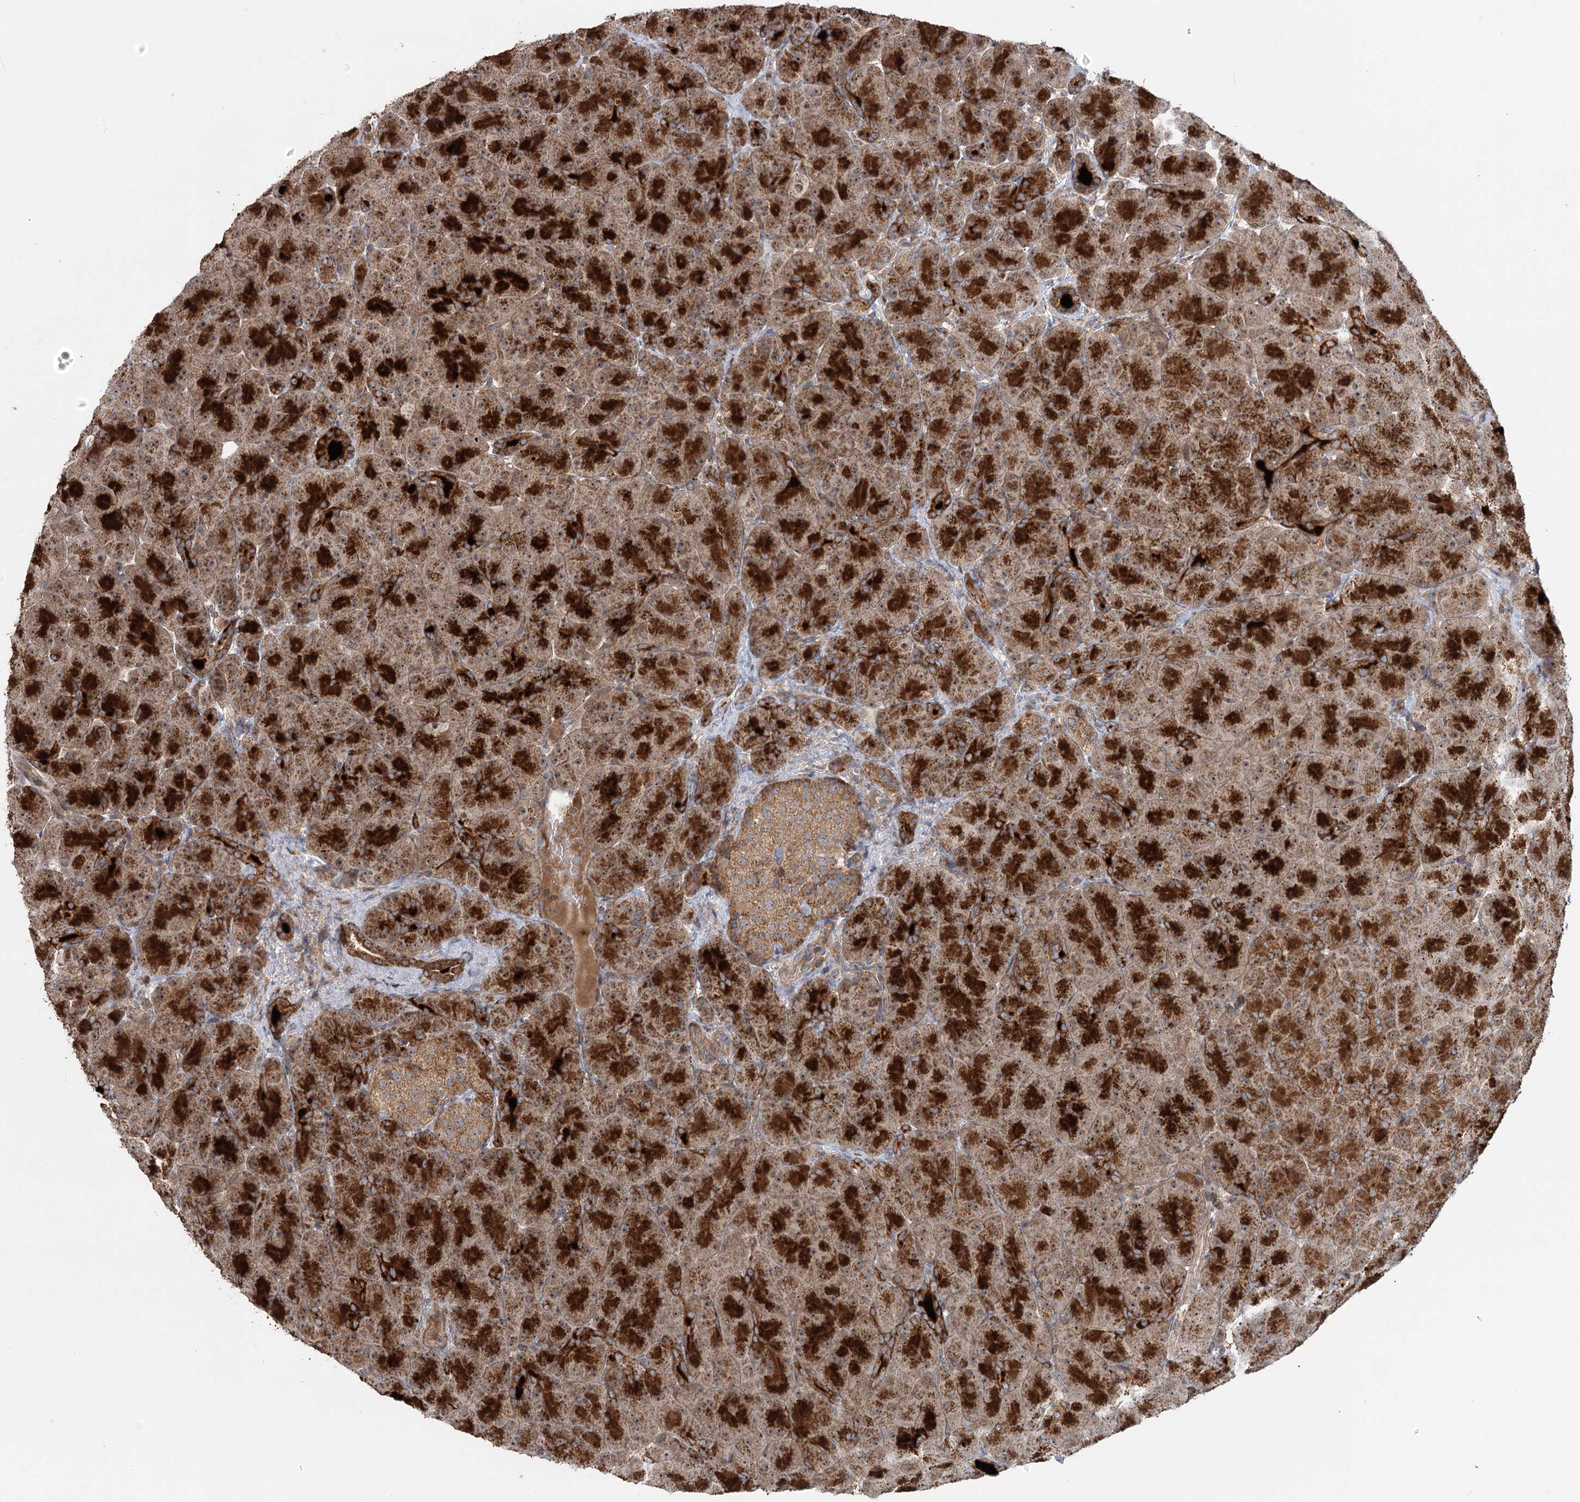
{"staining": {"intensity": "strong", "quantity": ">75%", "location": "cytoplasmic/membranous"}, "tissue": "pancreas", "cell_type": "Exocrine glandular cells", "image_type": "normal", "snomed": [{"axis": "morphology", "description": "Normal tissue, NOS"}, {"axis": "topography", "description": "Pancreas"}], "caption": "IHC staining of unremarkable pancreas, which shows high levels of strong cytoplasmic/membranous positivity in approximately >75% of exocrine glandular cells indicating strong cytoplasmic/membranous protein positivity. The staining was performed using DAB (3,3'-diaminobenzidine) (brown) for protein detection and nuclei were counterstained in hematoxylin (blue).", "gene": "ENSG00000273217", "patient": {"sex": "male", "age": 66}}